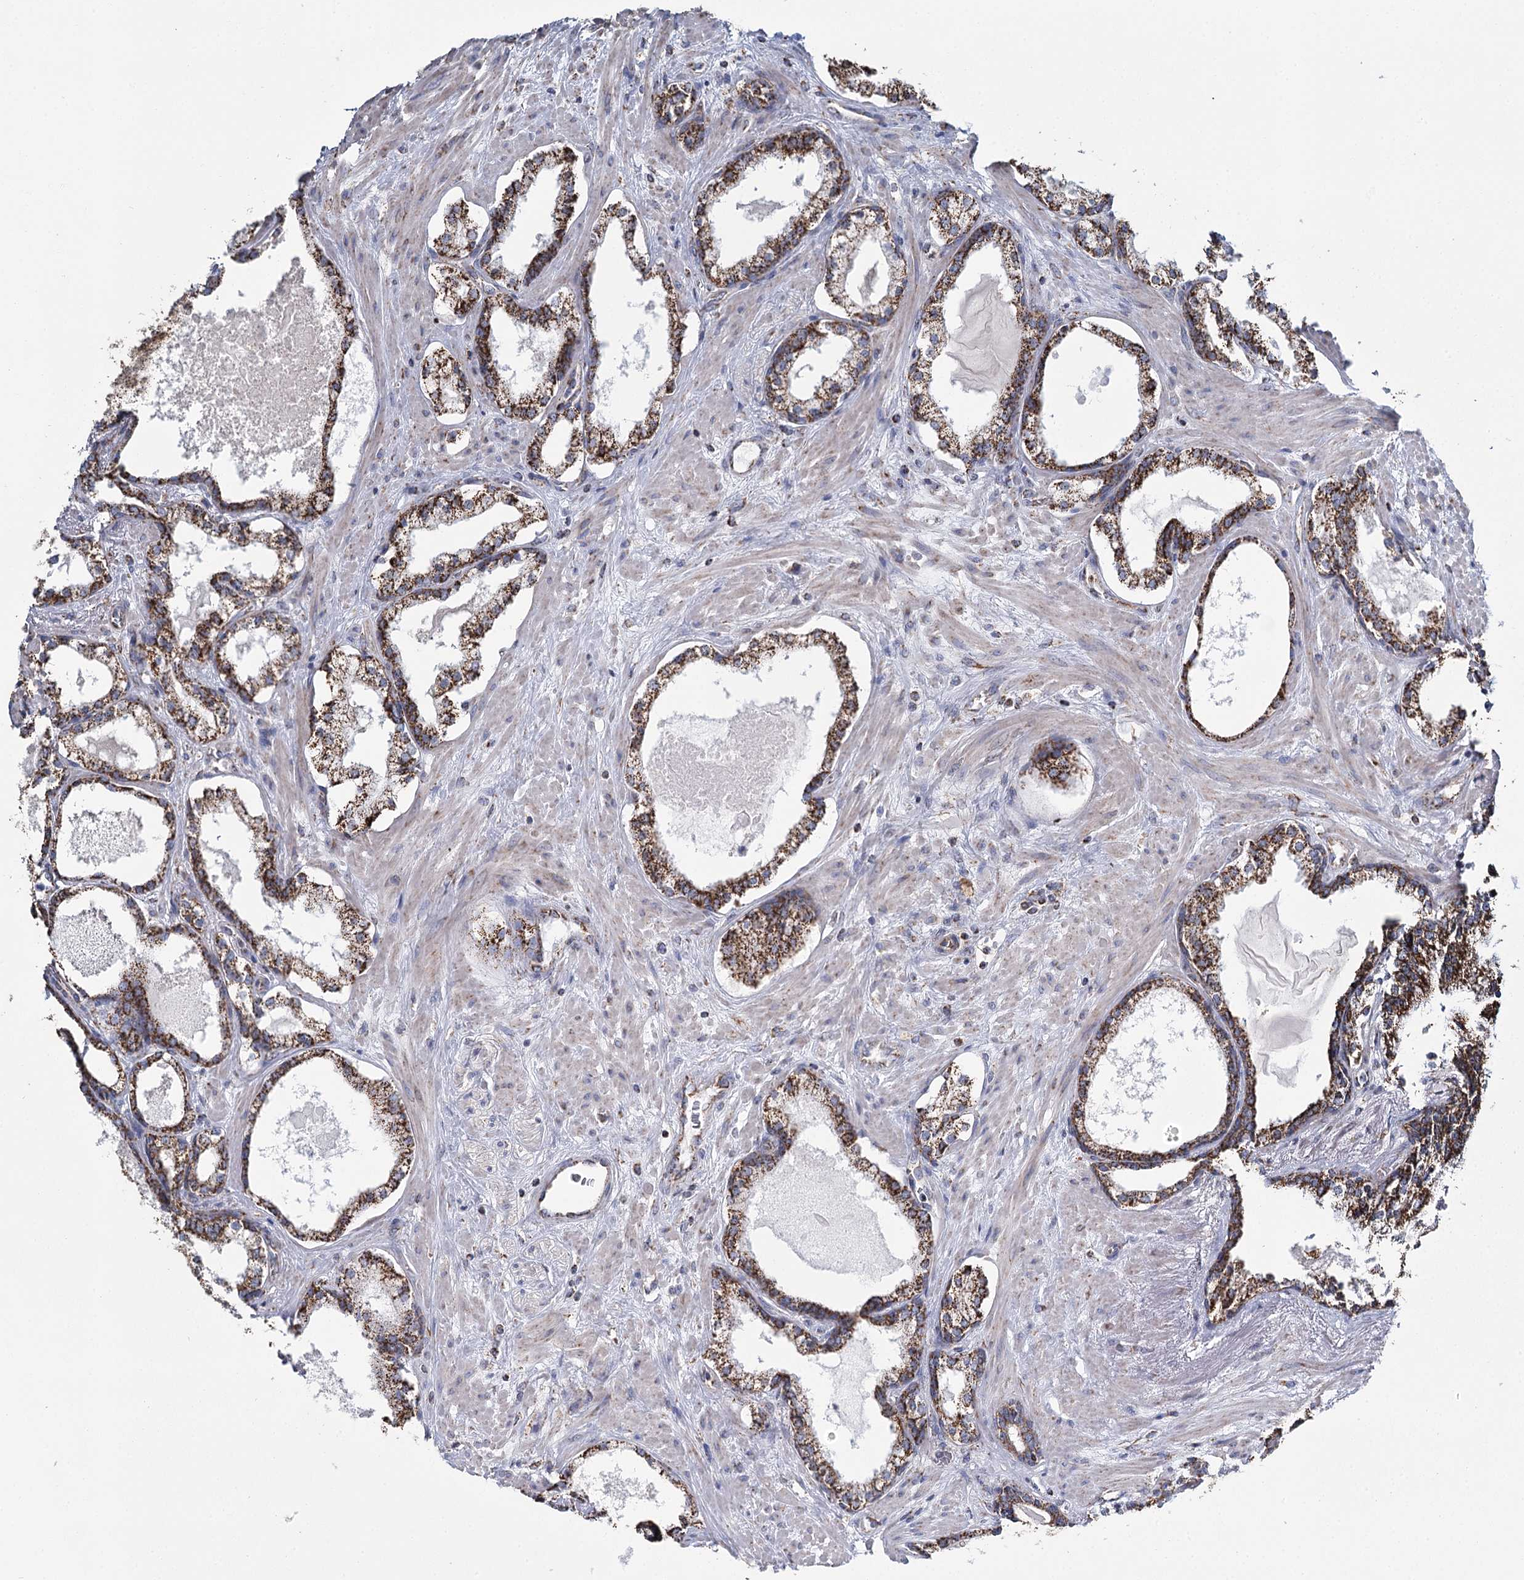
{"staining": {"intensity": "strong", "quantity": ">75%", "location": "cytoplasmic/membranous"}, "tissue": "prostate cancer", "cell_type": "Tumor cells", "image_type": "cancer", "snomed": [{"axis": "morphology", "description": "Adenocarcinoma, High grade"}, {"axis": "topography", "description": "Prostate"}], "caption": "This is a photomicrograph of IHC staining of prostate cancer, which shows strong positivity in the cytoplasmic/membranous of tumor cells.", "gene": "MRPL44", "patient": {"sex": "male", "age": 58}}